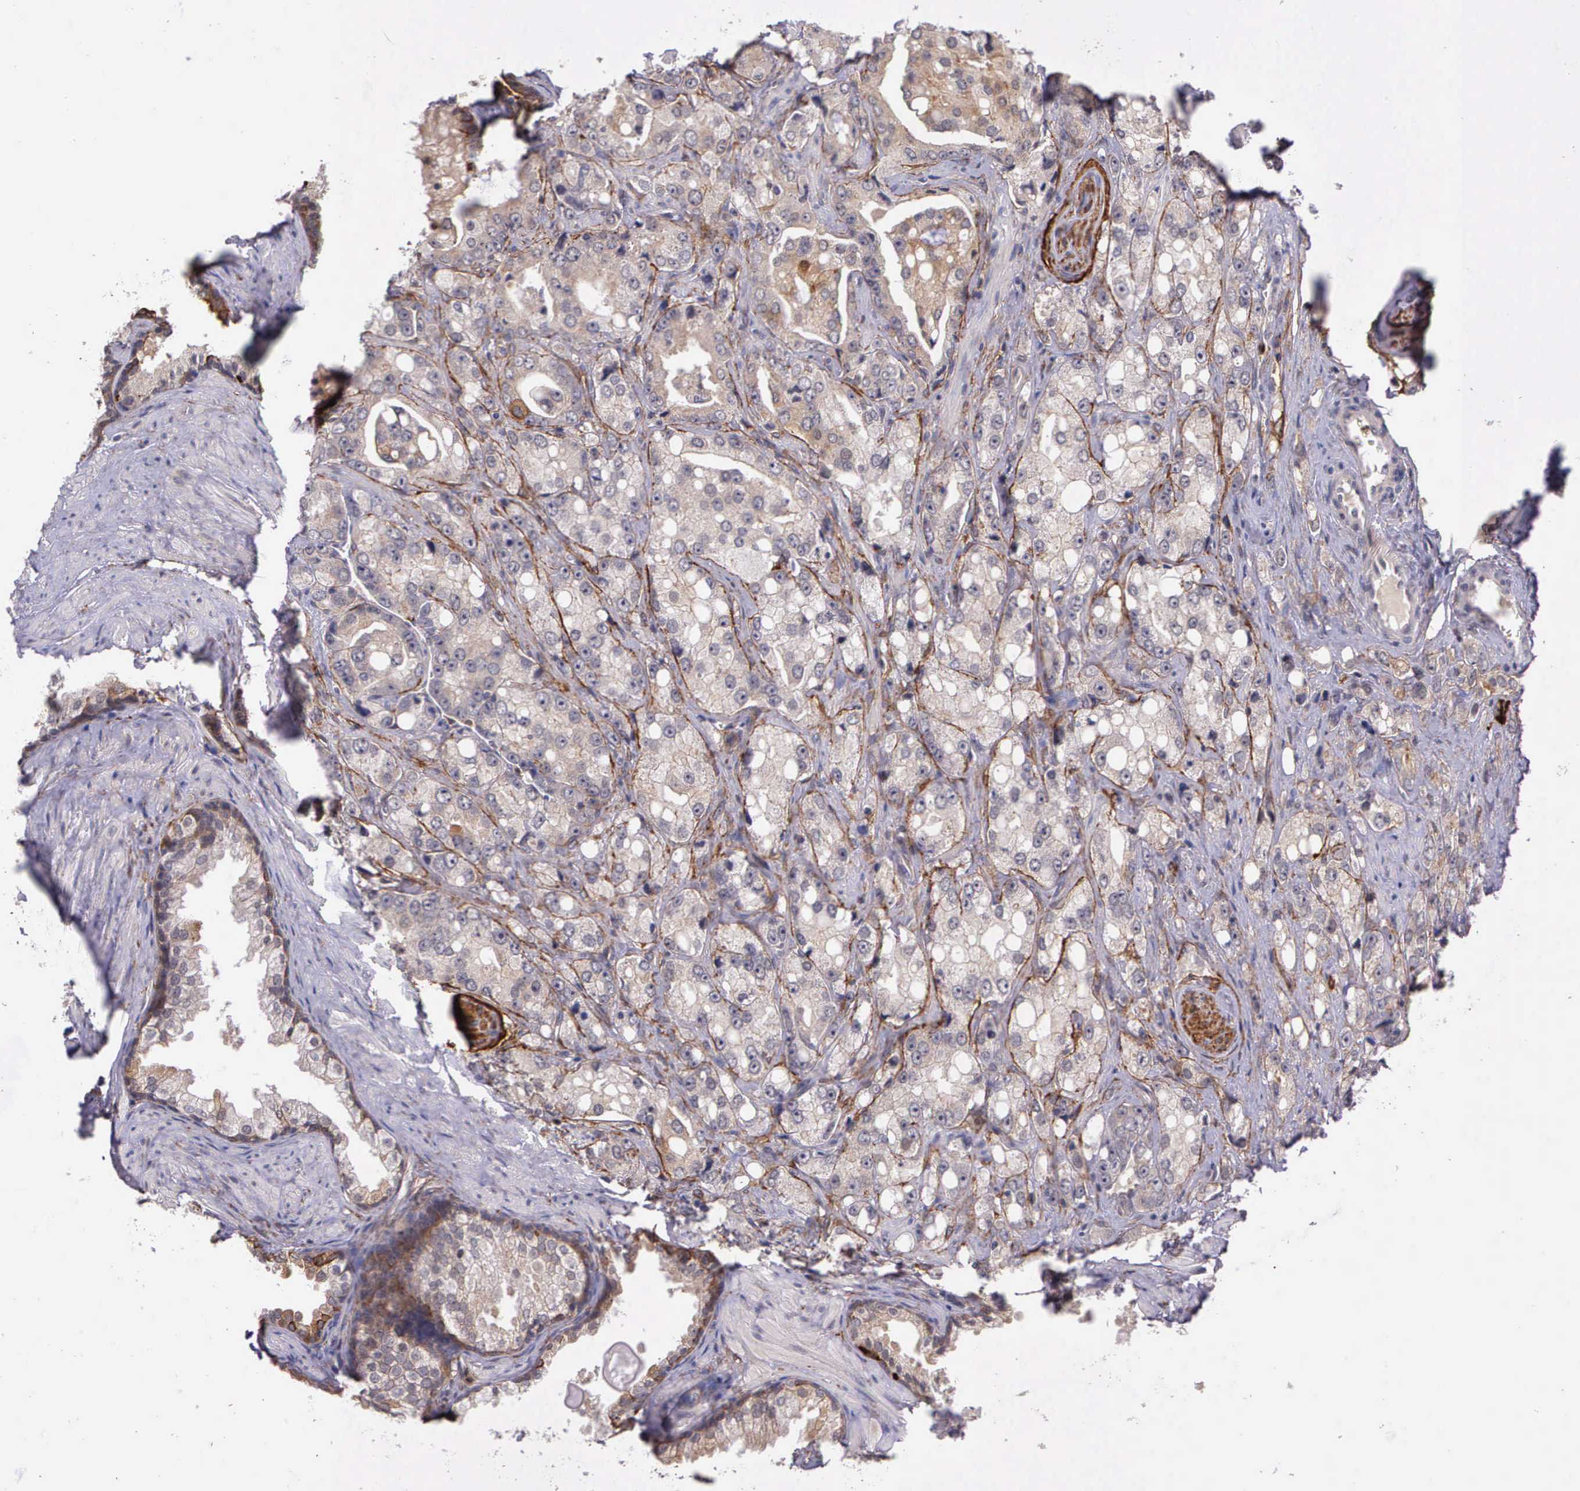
{"staining": {"intensity": "negative", "quantity": "none", "location": "none"}, "tissue": "prostate cancer", "cell_type": "Tumor cells", "image_type": "cancer", "snomed": [{"axis": "morphology", "description": "Adenocarcinoma, High grade"}, {"axis": "topography", "description": "Prostate"}], "caption": "Immunohistochemical staining of human prostate high-grade adenocarcinoma demonstrates no significant expression in tumor cells.", "gene": "PRICKLE3", "patient": {"sex": "male", "age": 67}}